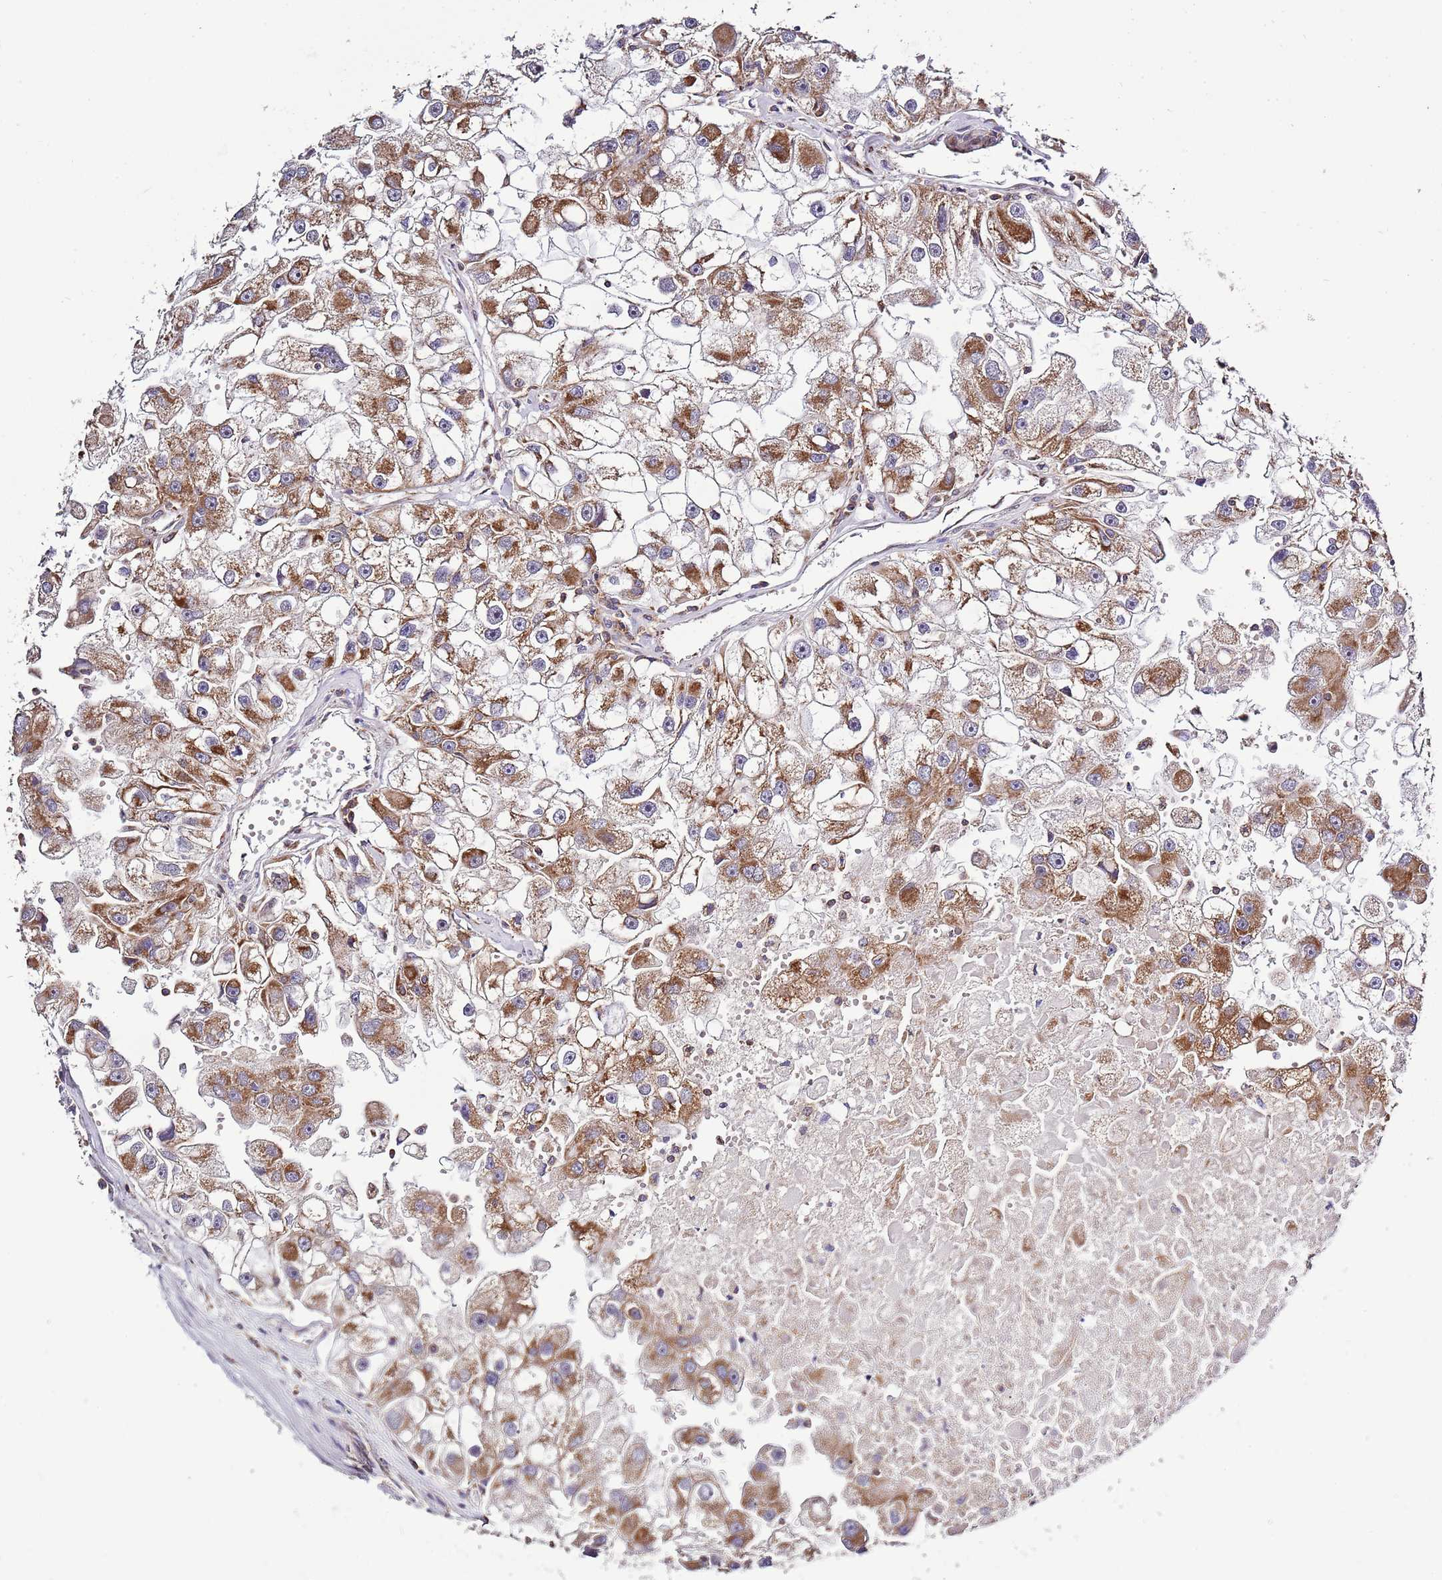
{"staining": {"intensity": "strong", "quantity": "25%-75%", "location": "cytoplasmic/membranous"}, "tissue": "renal cancer", "cell_type": "Tumor cells", "image_type": "cancer", "snomed": [{"axis": "morphology", "description": "Adenocarcinoma, NOS"}, {"axis": "topography", "description": "Kidney"}], "caption": "Protein staining displays strong cytoplasmic/membranous expression in about 25%-75% of tumor cells in renal adenocarcinoma.", "gene": "IRS4", "patient": {"sex": "male", "age": 63}}